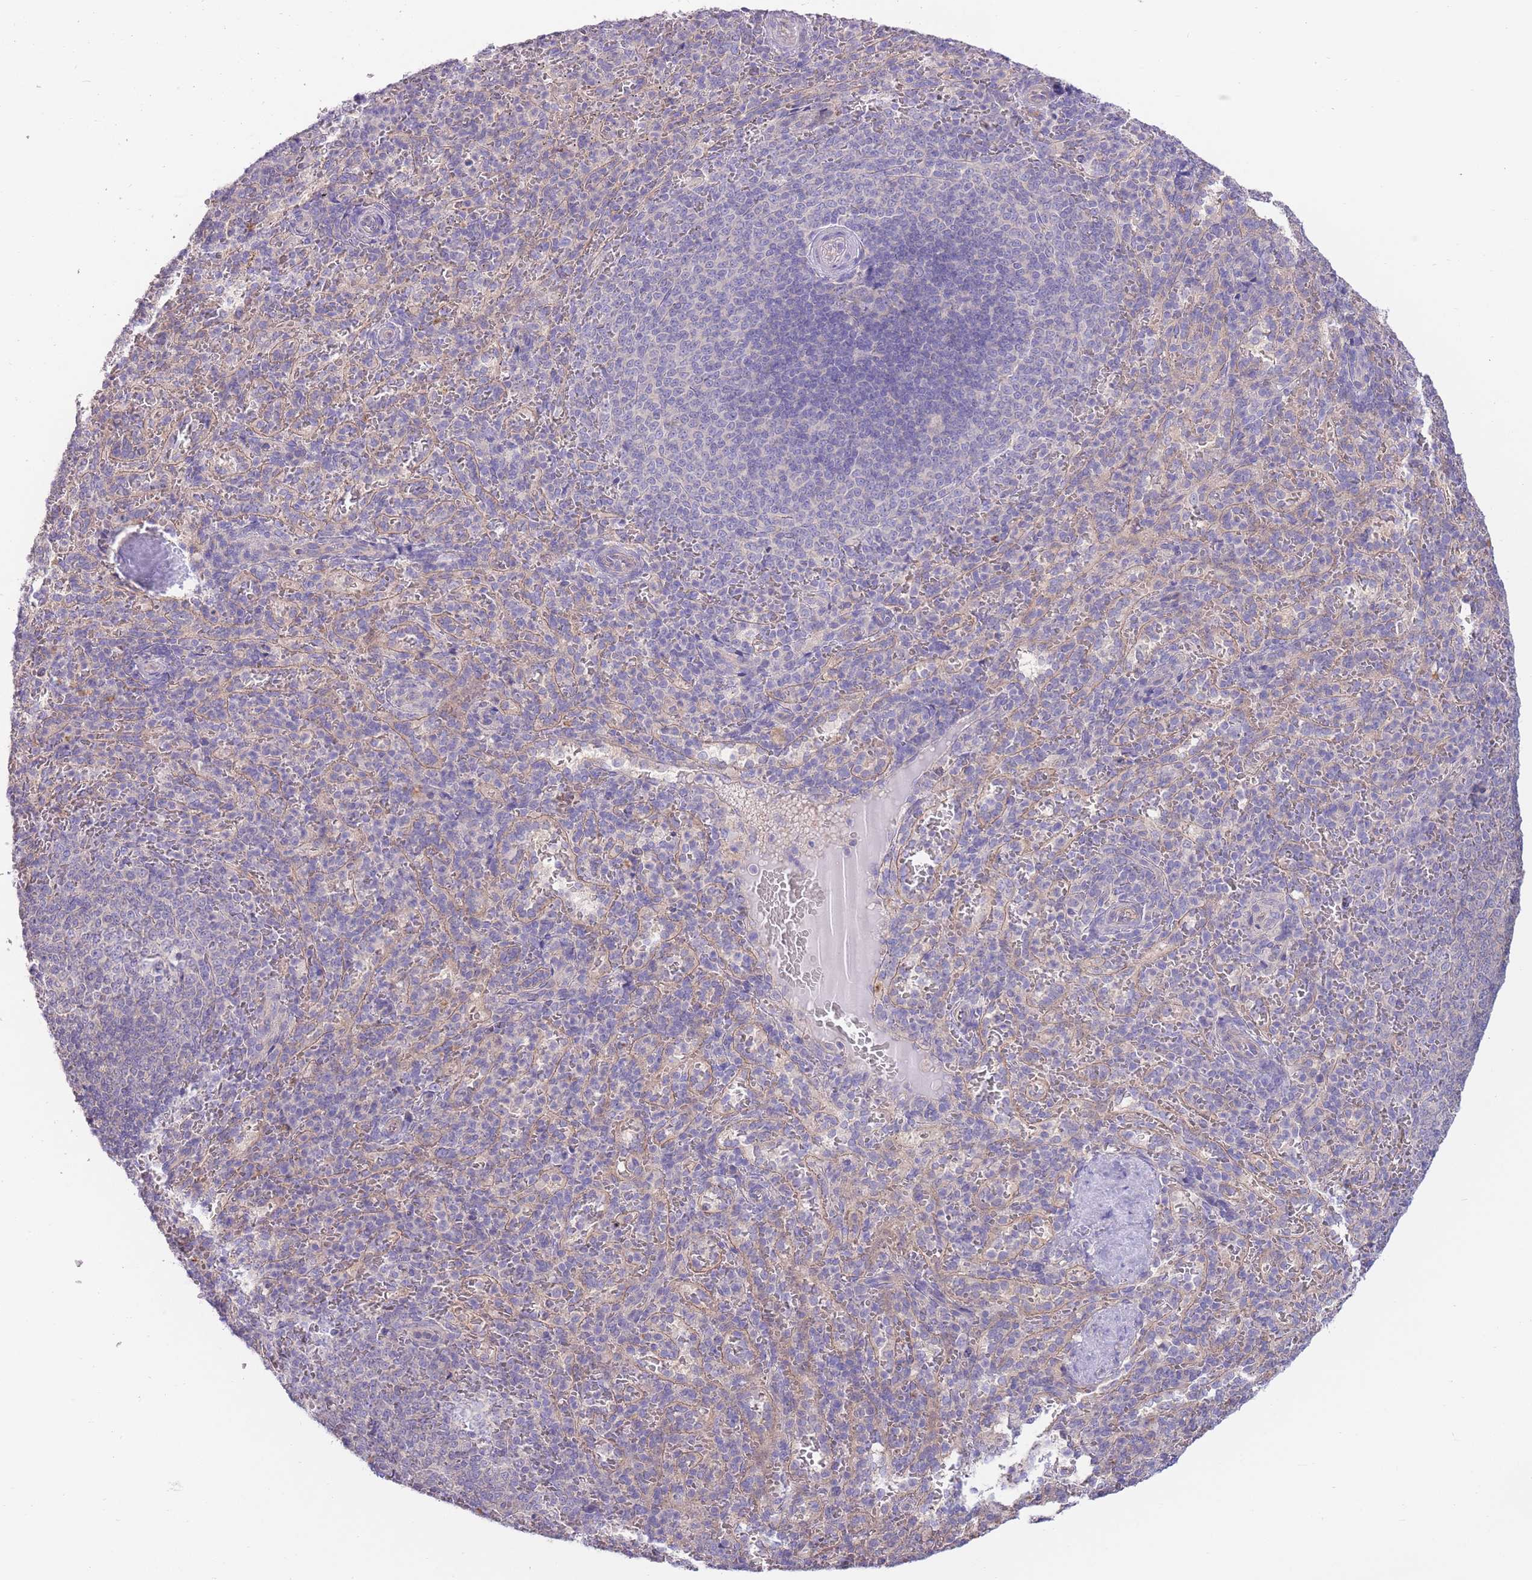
{"staining": {"intensity": "negative", "quantity": "none", "location": "none"}, "tissue": "spleen", "cell_type": "Cells in red pulp", "image_type": "normal", "snomed": [{"axis": "morphology", "description": "Normal tissue, NOS"}, {"axis": "topography", "description": "Spleen"}], "caption": "DAB (3,3'-diaminobenzidine) immunohistochemical staining of benign human spleen reveals no significant staining in cells in red pulp.", "gene": "ALS2CL", "patient": {"sex": "female", "age": 21}}